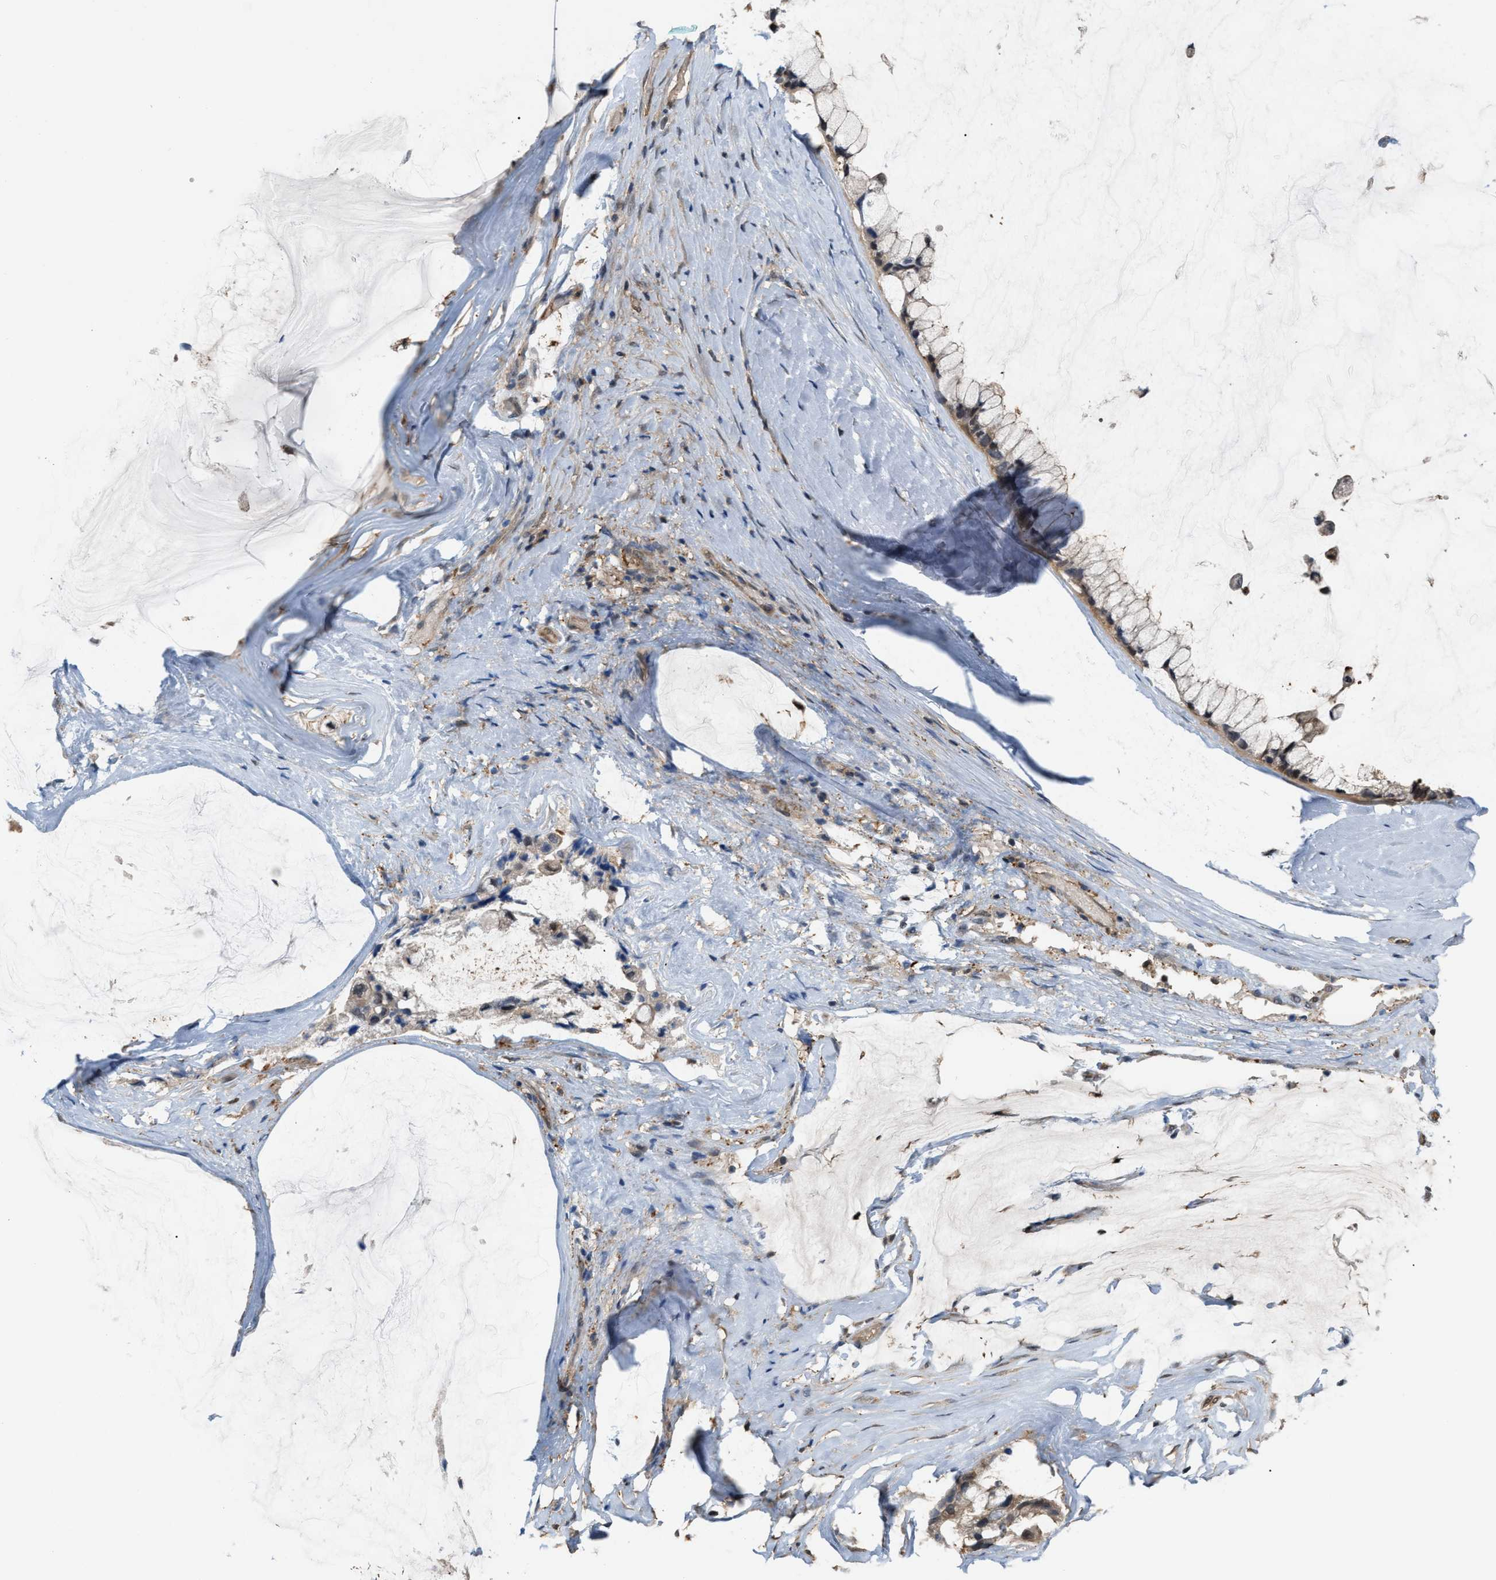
{"staining": {"intensity": "weak", "quantity": ">75%", "location": "cytoplasmic/membranous"}, "tissue": "ovarian cancer", "cell_type": "Tumor cells", "image_type": "cancer", "snomed": [{"axis": "morphology", "description": "Cystadenocarcinoma, mucinous, NOS"}, {"axis": "topography", "description": "Ovary"}], "caption": "Weak cytoplasmic/membranous staining is appreciated in approximately >75% of tumor cells in ovarian cancer (mucinous cystadenocarcinoma).", "gene": "MTPN", "patient": {"sex": "female", "age": 39}}